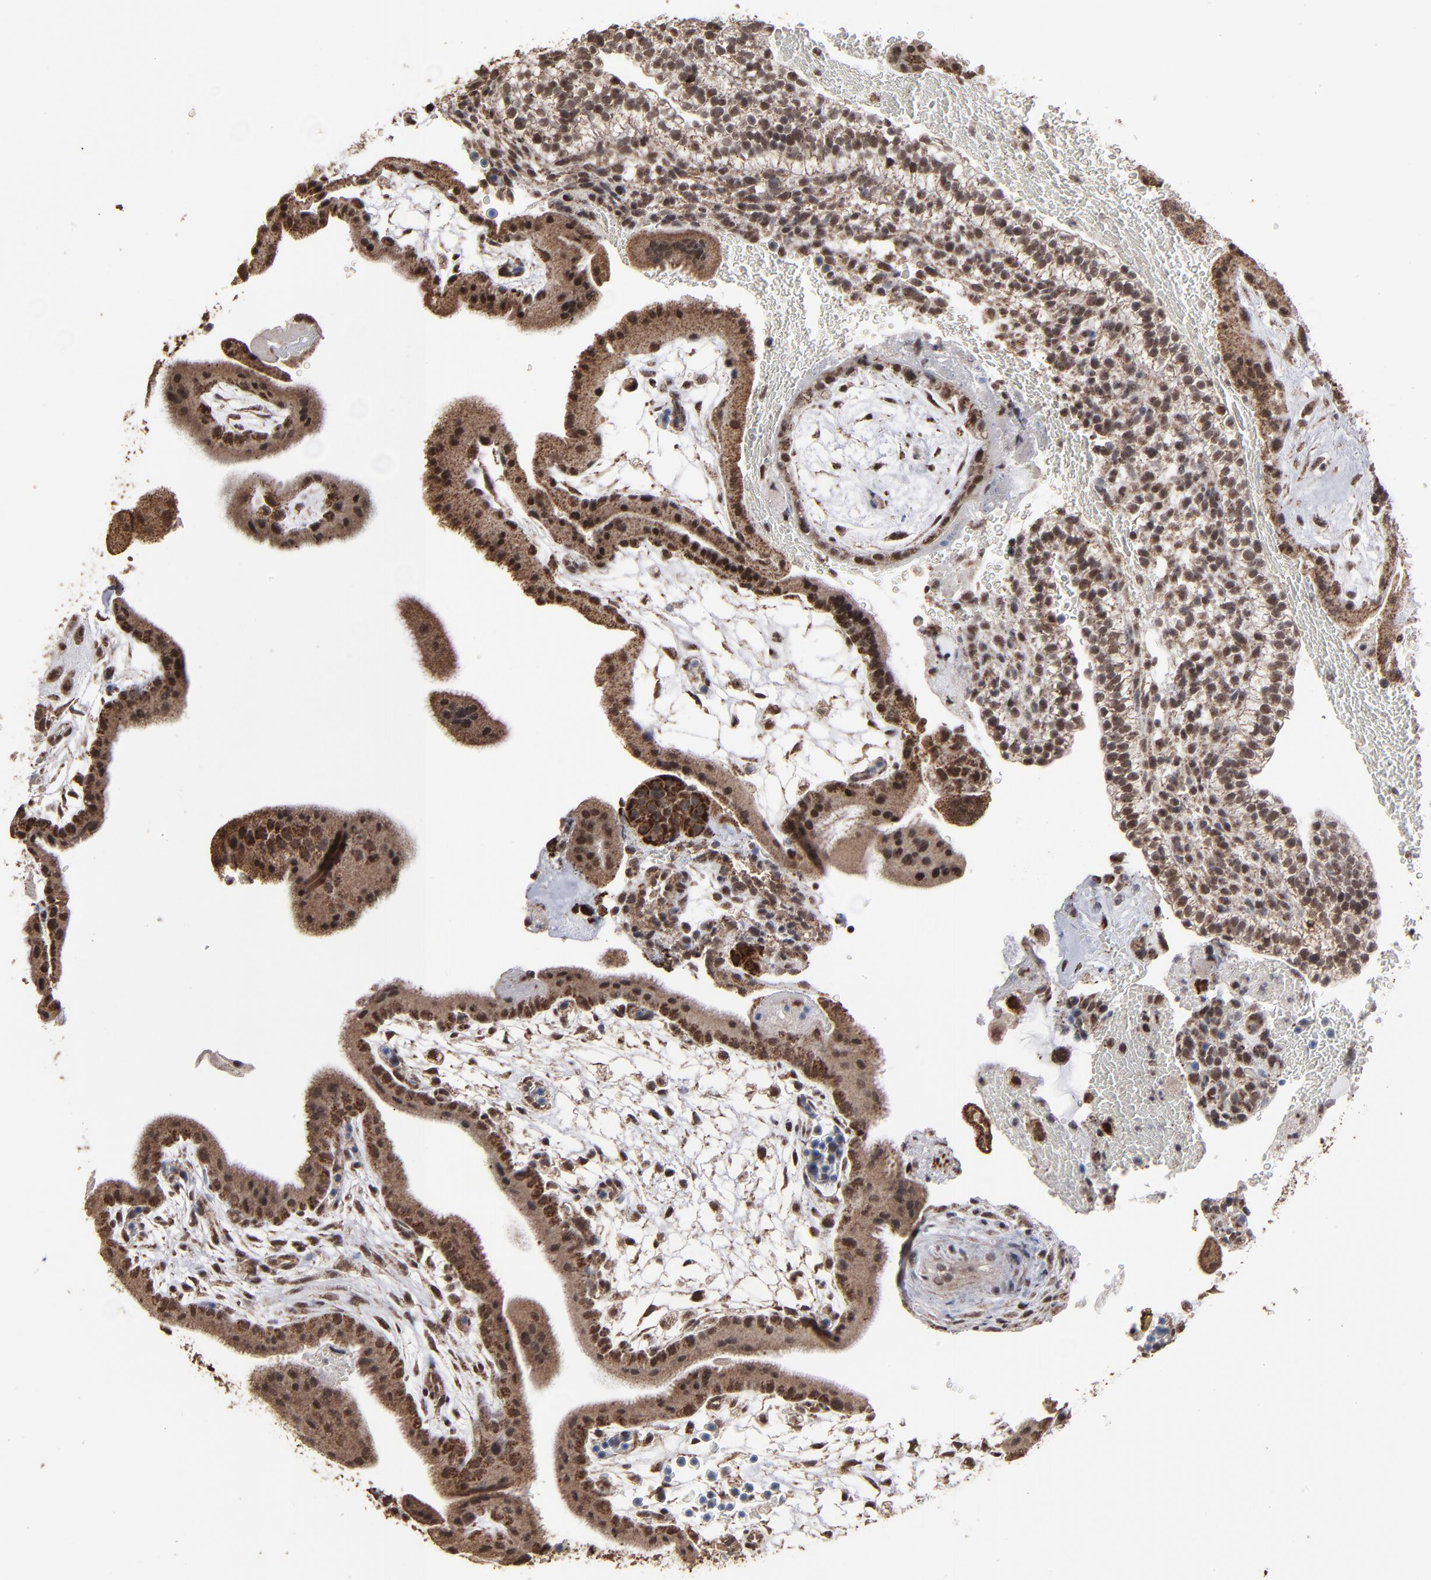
{"staining": {"intensity": "moderate", "quantity": ">75%", "location": "cytoplasmic/membranous,nuclear"}, "tissue": "placenta", "cell_type": "Trophoblastic cells", "image_type": "normal", "snomed": [{"axis": "morphology", "description": "Normal tissue, NOS"}, {"axis": "topography", "description": "Placenta"}], "caption": "Protein analysis of unremarkable placenta demonstrates moderate cytoplasmic/membranous,nuclear positivity in approximately >75% of trophoblastic cells.", "gene": "BNIP3", "patient": {"sex": "female", "age": 19}}